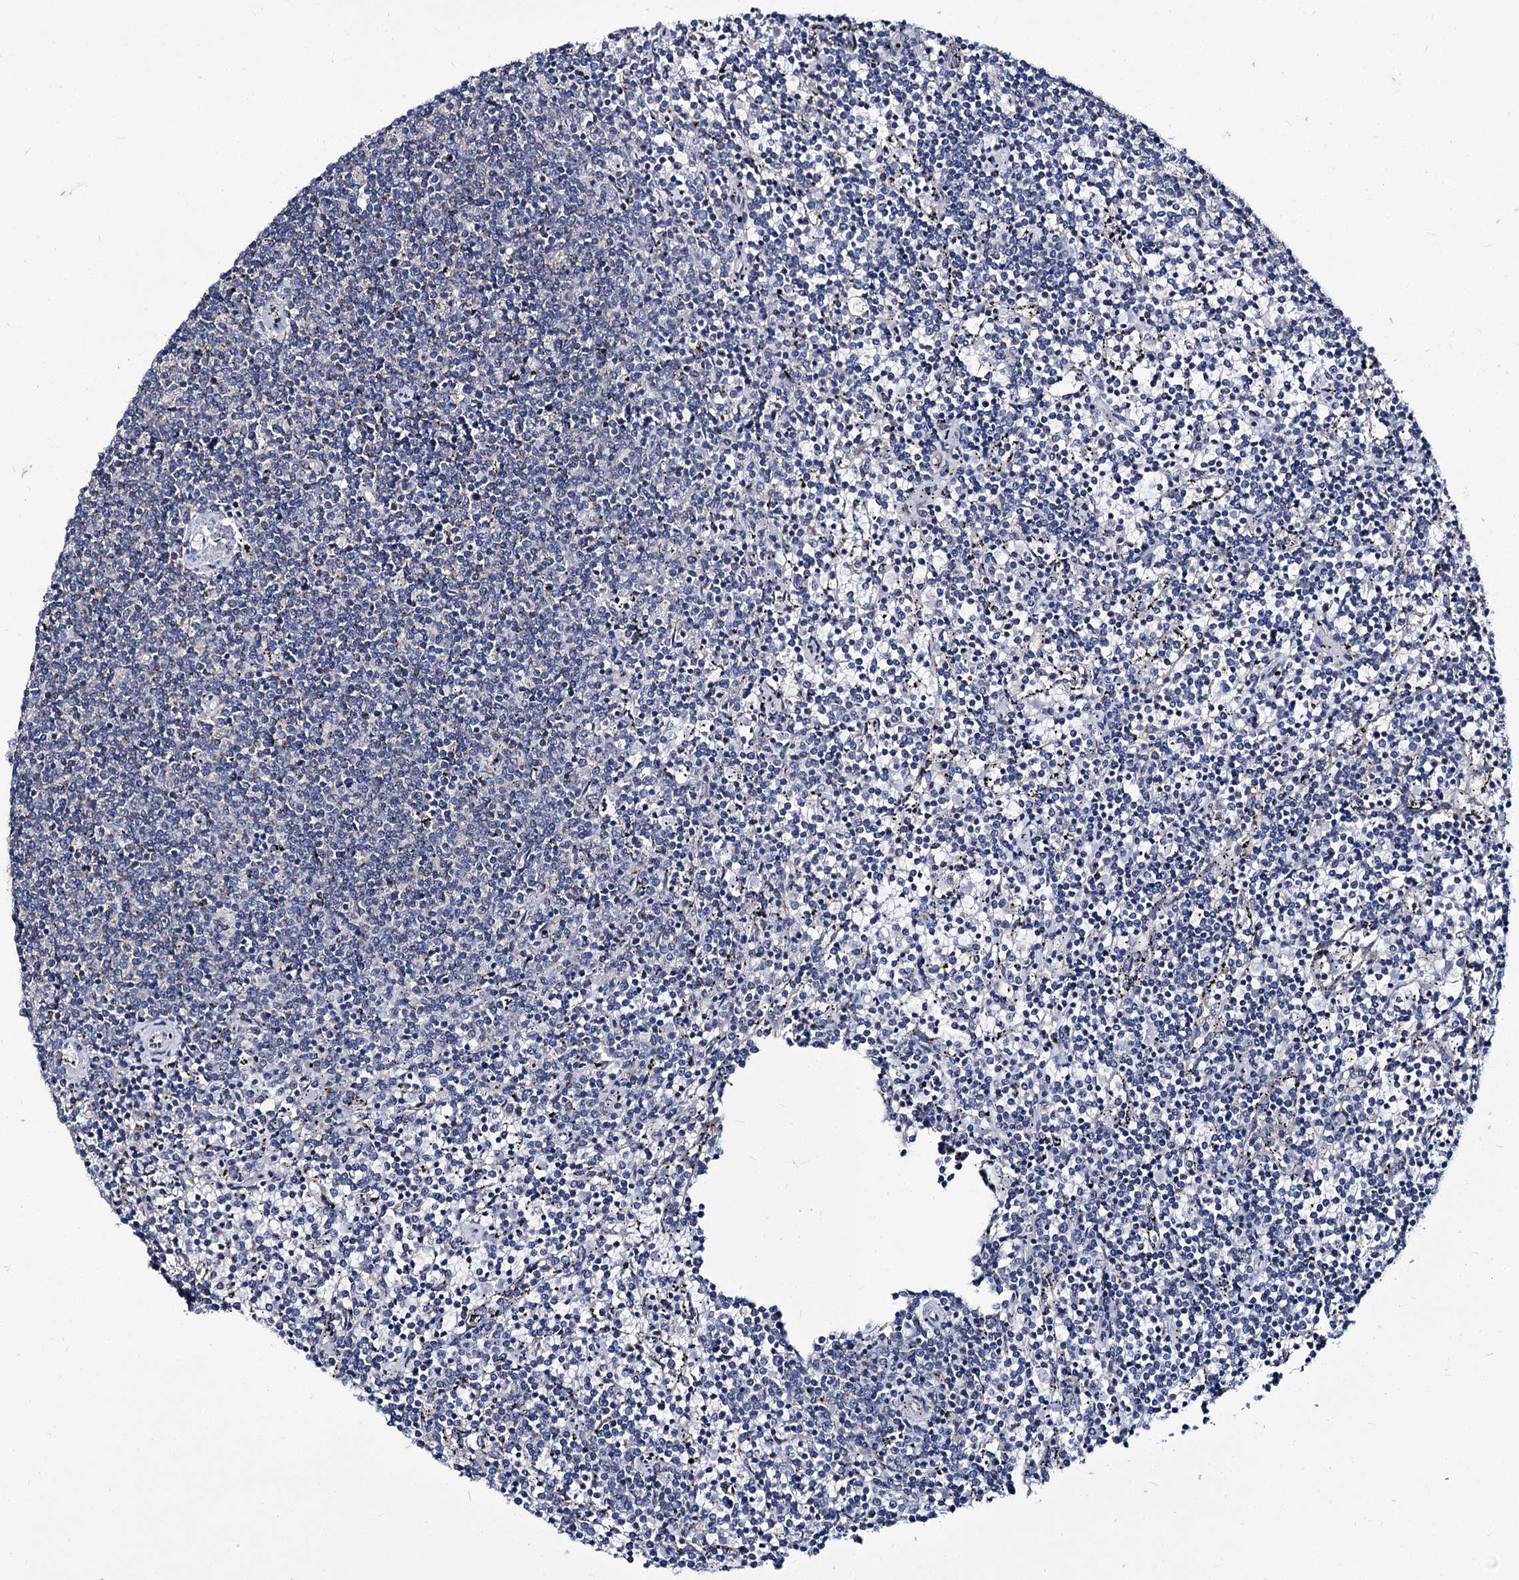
{"staining": {"intensity": "negative", "quantity": "none", "location": "none"}, "tissue": "lymphoma", "cell_type": "Tumor cells", "image_type": "cancer", "snomed": [{"axis": "morphology", "description": "Malignant lymphoma, non-Hodgkin's type, Low grade"}, {"axis": "topography", "description": "Spleen"}], "caption": "The immunohistochemistry histopathology image has no significant staining in tumor cells of malignant lymphoma, non-Hodgkin's type (low-grade) tissue. (DAB (3,3'-diaminobenzidine) IHC visualized using brightfield microscopy, high magnification).", "gene": "PANX2", "patient": {"sex": "female", "age": 50}}